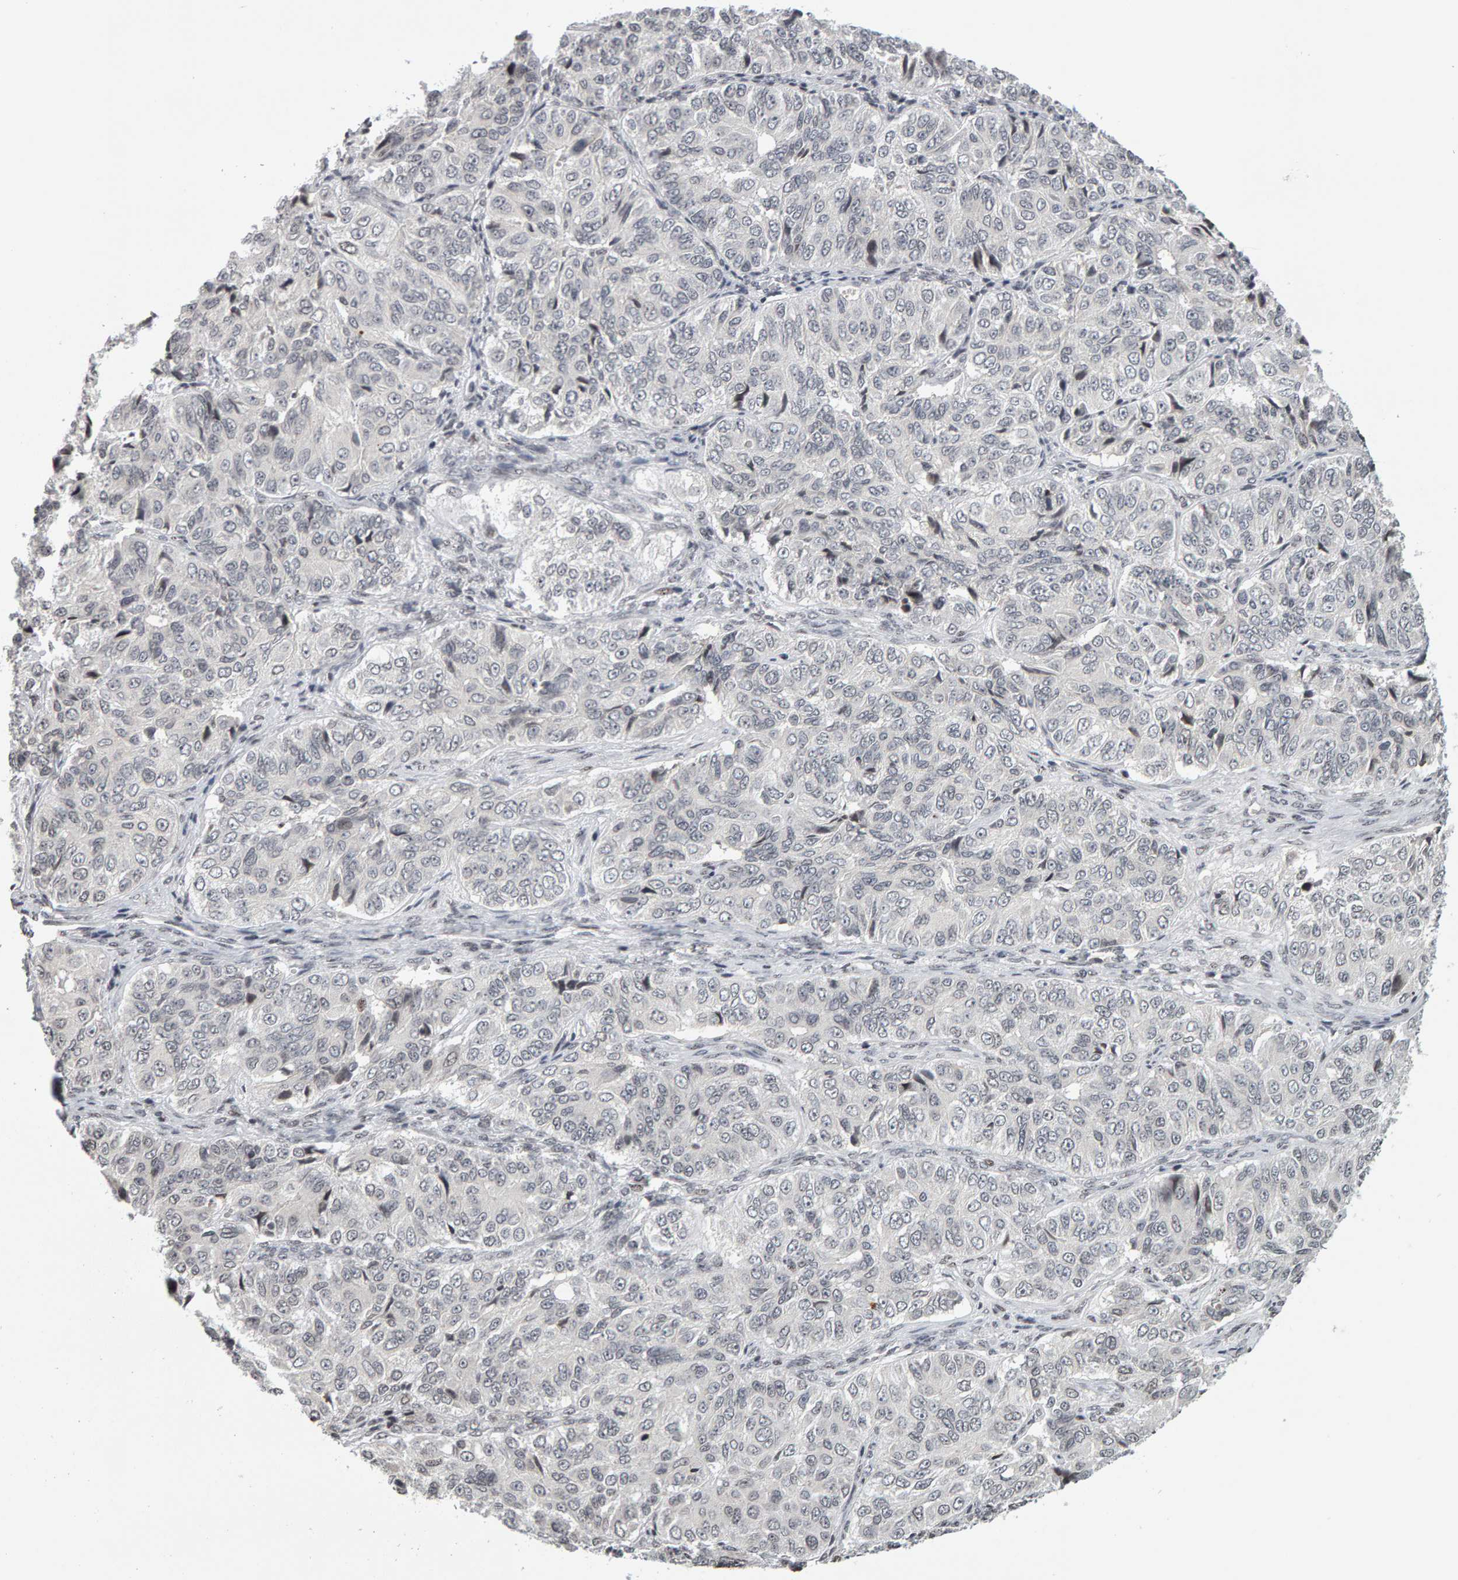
{"staining": {"intensity": "negative", "quantity": "none", "location": "none"}, "tissue": "ovarian cancer", "cell_type": "Tumor cells", "image_type": "cancer", "snomed": [{"axis": "morphology", "description": "Carcinoma, endometroid"}, {"axis": "topography", "description": "Ovary"}], "caption": "Immunohistochemical staining of ovarian cancer (endometroid carcinoma) reveals no significant positivity in tumor cells. (Stains: DAB (3,3'-diaminobenzidine) IHC with hematoxylin counter stain, Microscopy: brightfield microscopy at high magnification).", "gene": "TRAM1", "patient": {"sex": "female", "age": 51}}